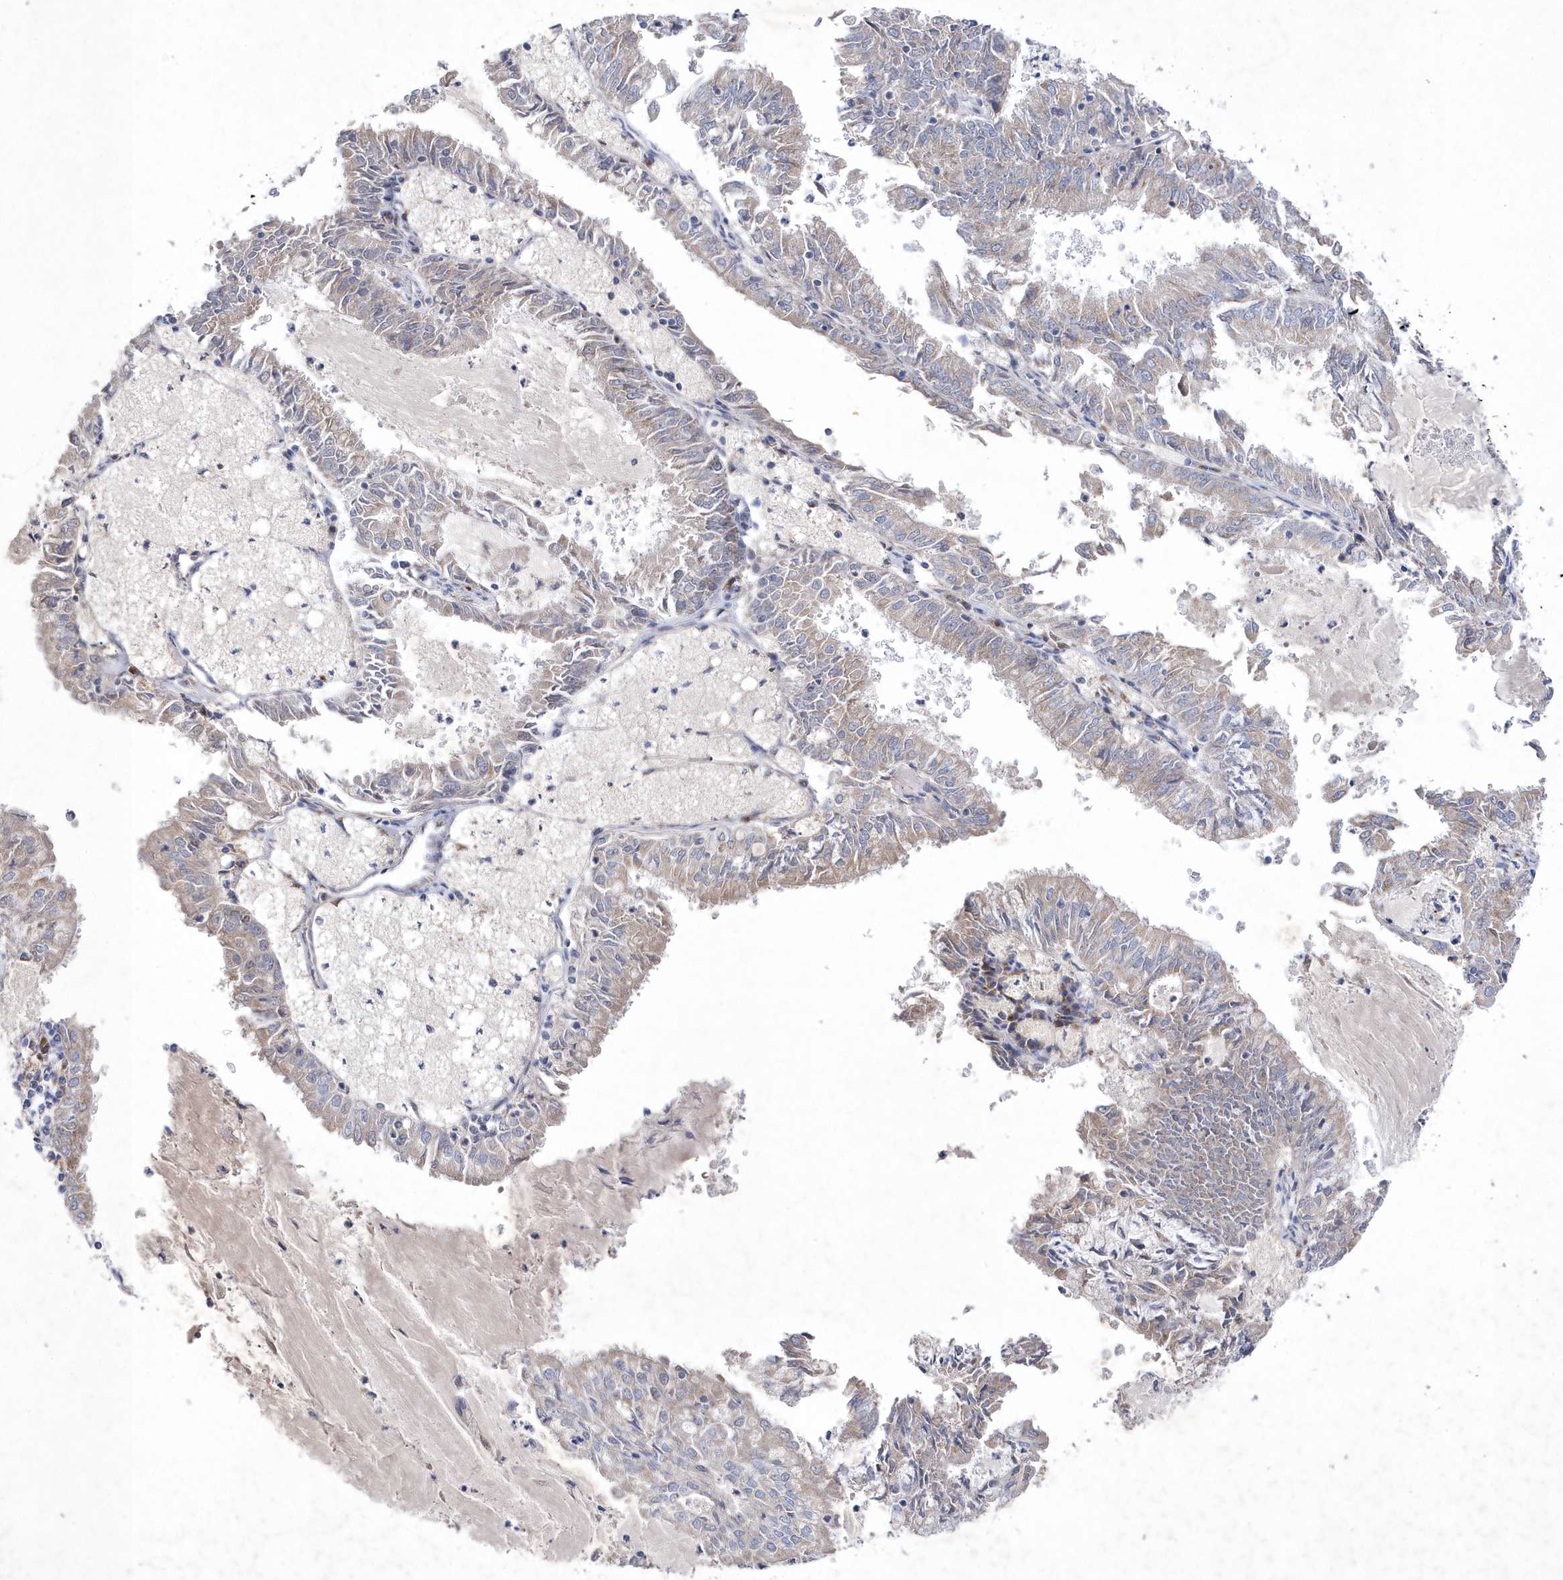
{"staining": {"intensity": "weak", "quantity": "25%-75%", "location": "cytoplasmic/membranous"}, "tissue": "endometrial cancer", "cell_type": "Tumor cells", "image_type": "cancer", "snomed": [{"axis": "morphology", "description": "Adenocarcinoma, NOS"}, {"axis": "topography", "description": "Endometrium"}], "caption": "Adenocarcinoma (endometrial) was stained to show a protein in brown. There is low levels of weak cytoplasmic/membranous expression in approximately 25%-75% of tumor cells. The protein is shown in brown color, while the nuclei are stained blue.", "gene": "METTL8", "patient": {"sex": "female", "age": 57}}